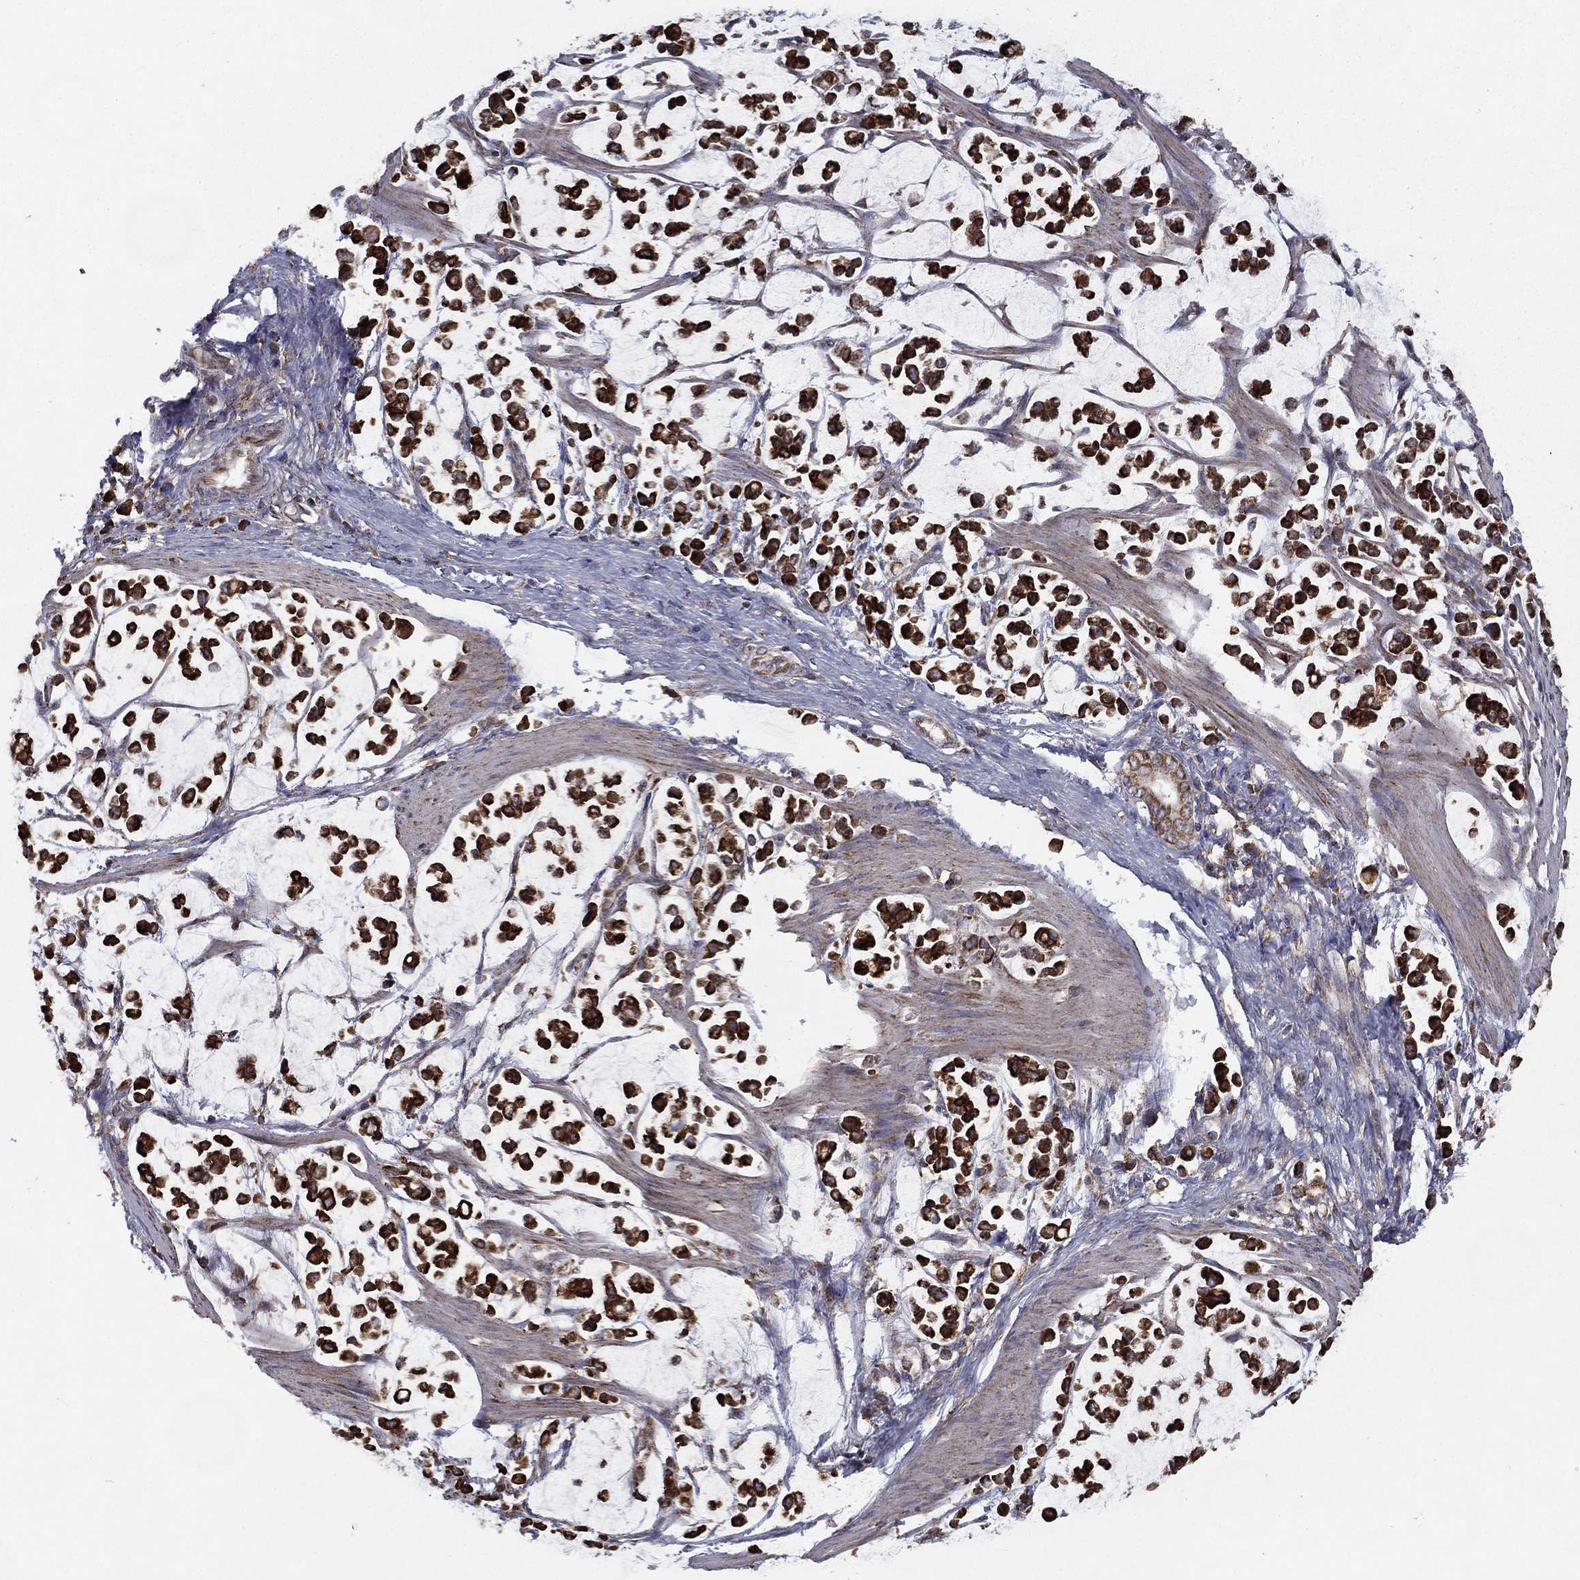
{"staining": {"intensity": "strong", "quantity": ">75%", "location": "cytoplasmic/membranous"}, "tissue": "stomach cancer", "cell_type": "Tumor cells", "image_type": "cancer", "snomed": [{"axis": "morphology", "description": "Adenocarcinoma, NOS"}, {"axis": "topography", "description": "Stomach"}], "caption": "This is a photomicrograph of immunohistochemistry (IHC) staining of adenocarcinoma (stomach), which shows strong staining in the cytoplasmic/membranous of tumor cells.", "gene": "MT-CYB", "patient": {"sex": "male", "age": 82}}